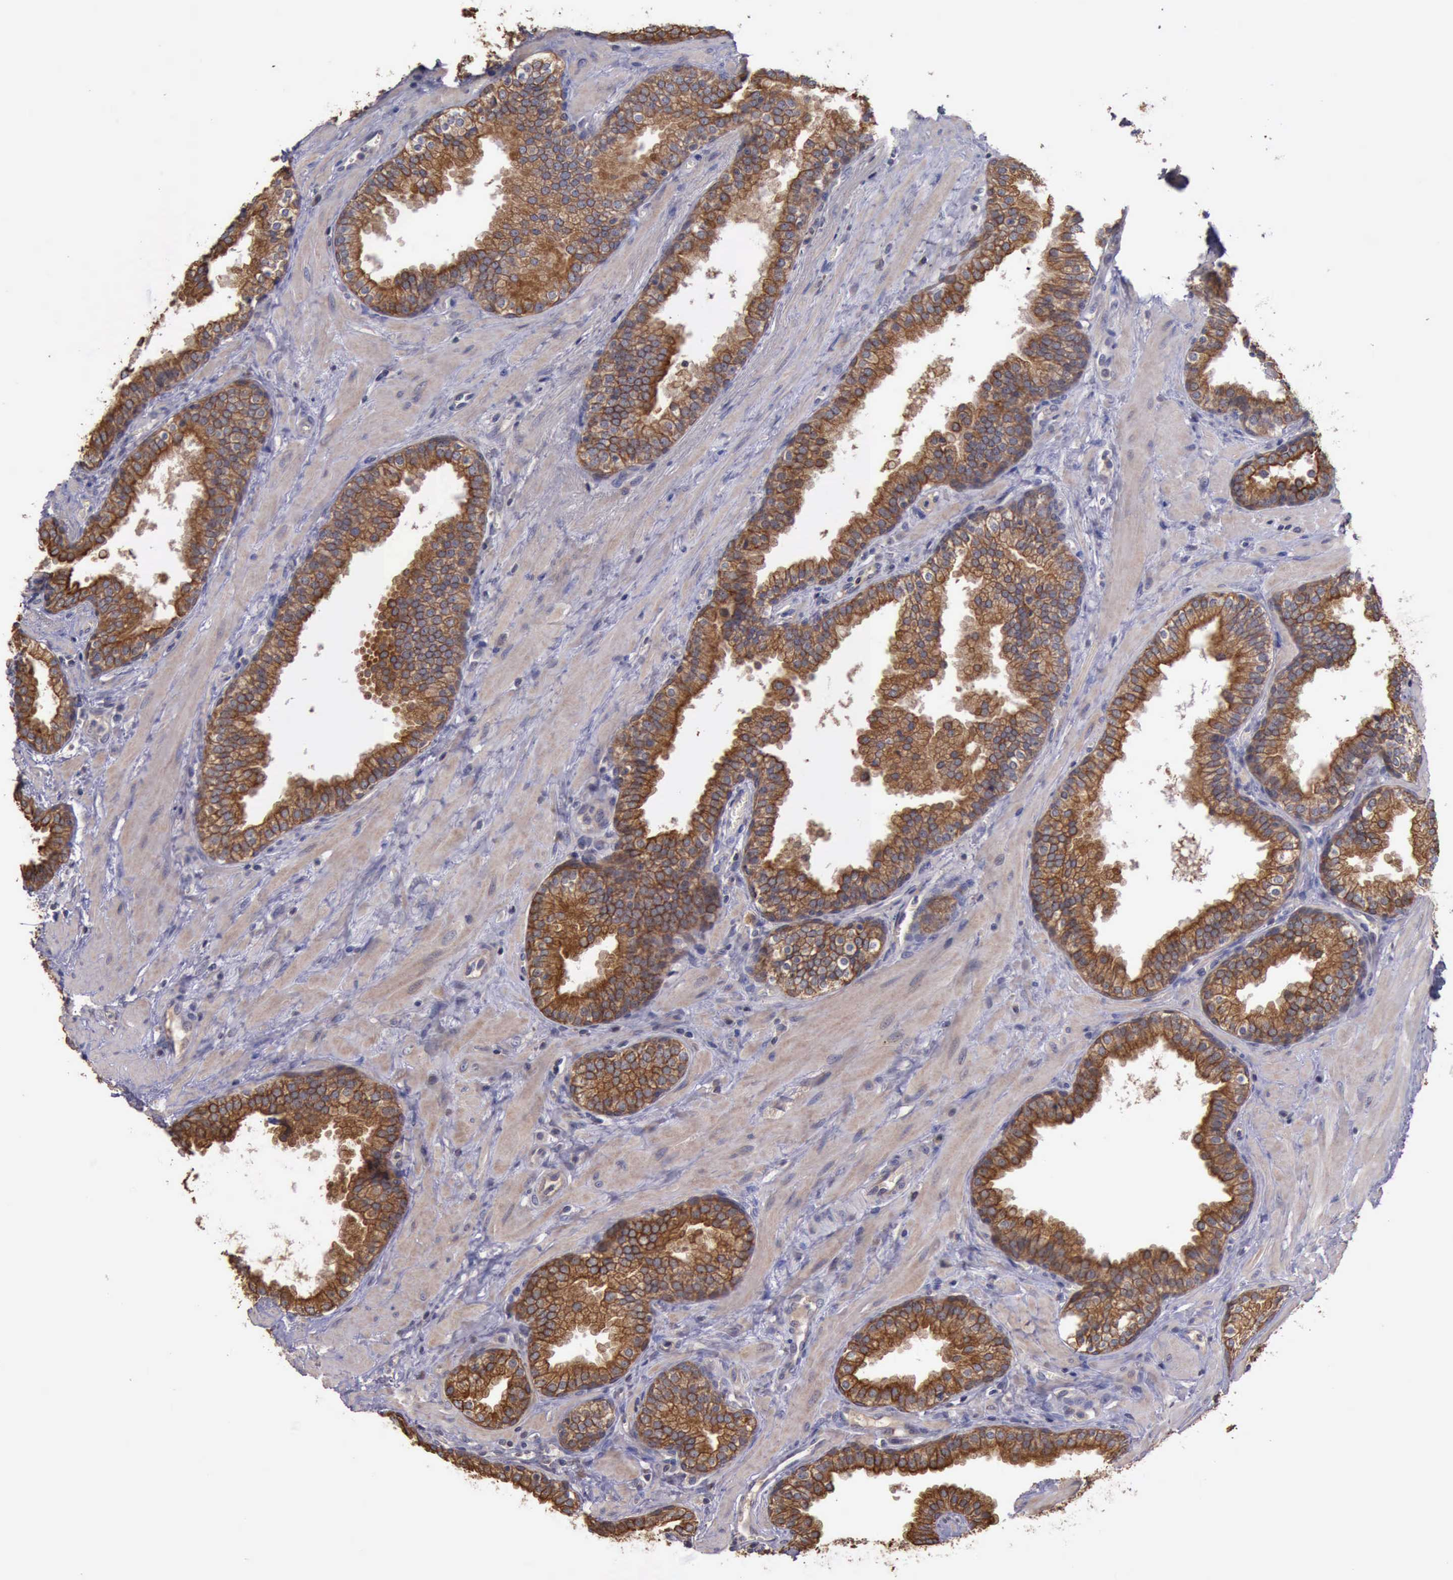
{"staining": {"intensity": "moderate", "quantity": ">75%", "location": "cytoplasmic/membranous"}, "tissue": "prostate", "cell_type": "Glandular cells", "image_type": "normal", "snomed": [{"axis": "morphology", "description": "Normal tissue, NOS"}, {"axis": "topography", "description": "Prostate"}], "caption": "Prostate stained with DAB immunohistochemistry (IHC) demonstrates medium levels of moderate cytoplasmic/membranous staining in about >75% of glandular cells.", "gene": "RAB39B", "patient": {"sex": "male", "age": 51}}